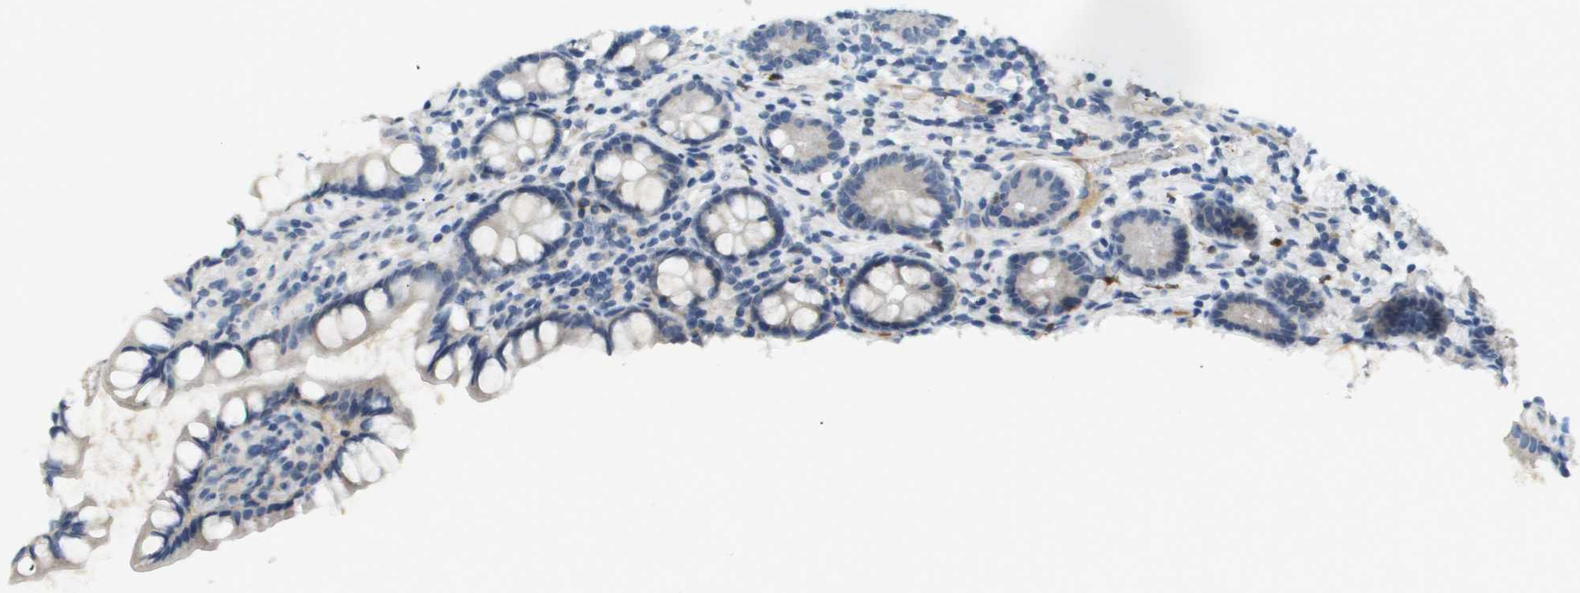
{"staining": {"intensity": "negative", "quantity": "none", "location": "none"}, "tissue": "small intestine", "cell_type": "Glandular cells", "image_type": "normal", "snomed": [{"axis": "morphology", "description": "Normal tissue, NOS"}, {"axis": "topography", "description": "Small intestine"}], "caption": "A histopathology image of small intestine stained for a protein displays no brown staining in glandular cells. (DAB (3,3'-diaminobenzidine) immunohistochemistry (IHC), high magnification).", "gene": "VTN", "patient": {"sex": "female", "age": 84}}